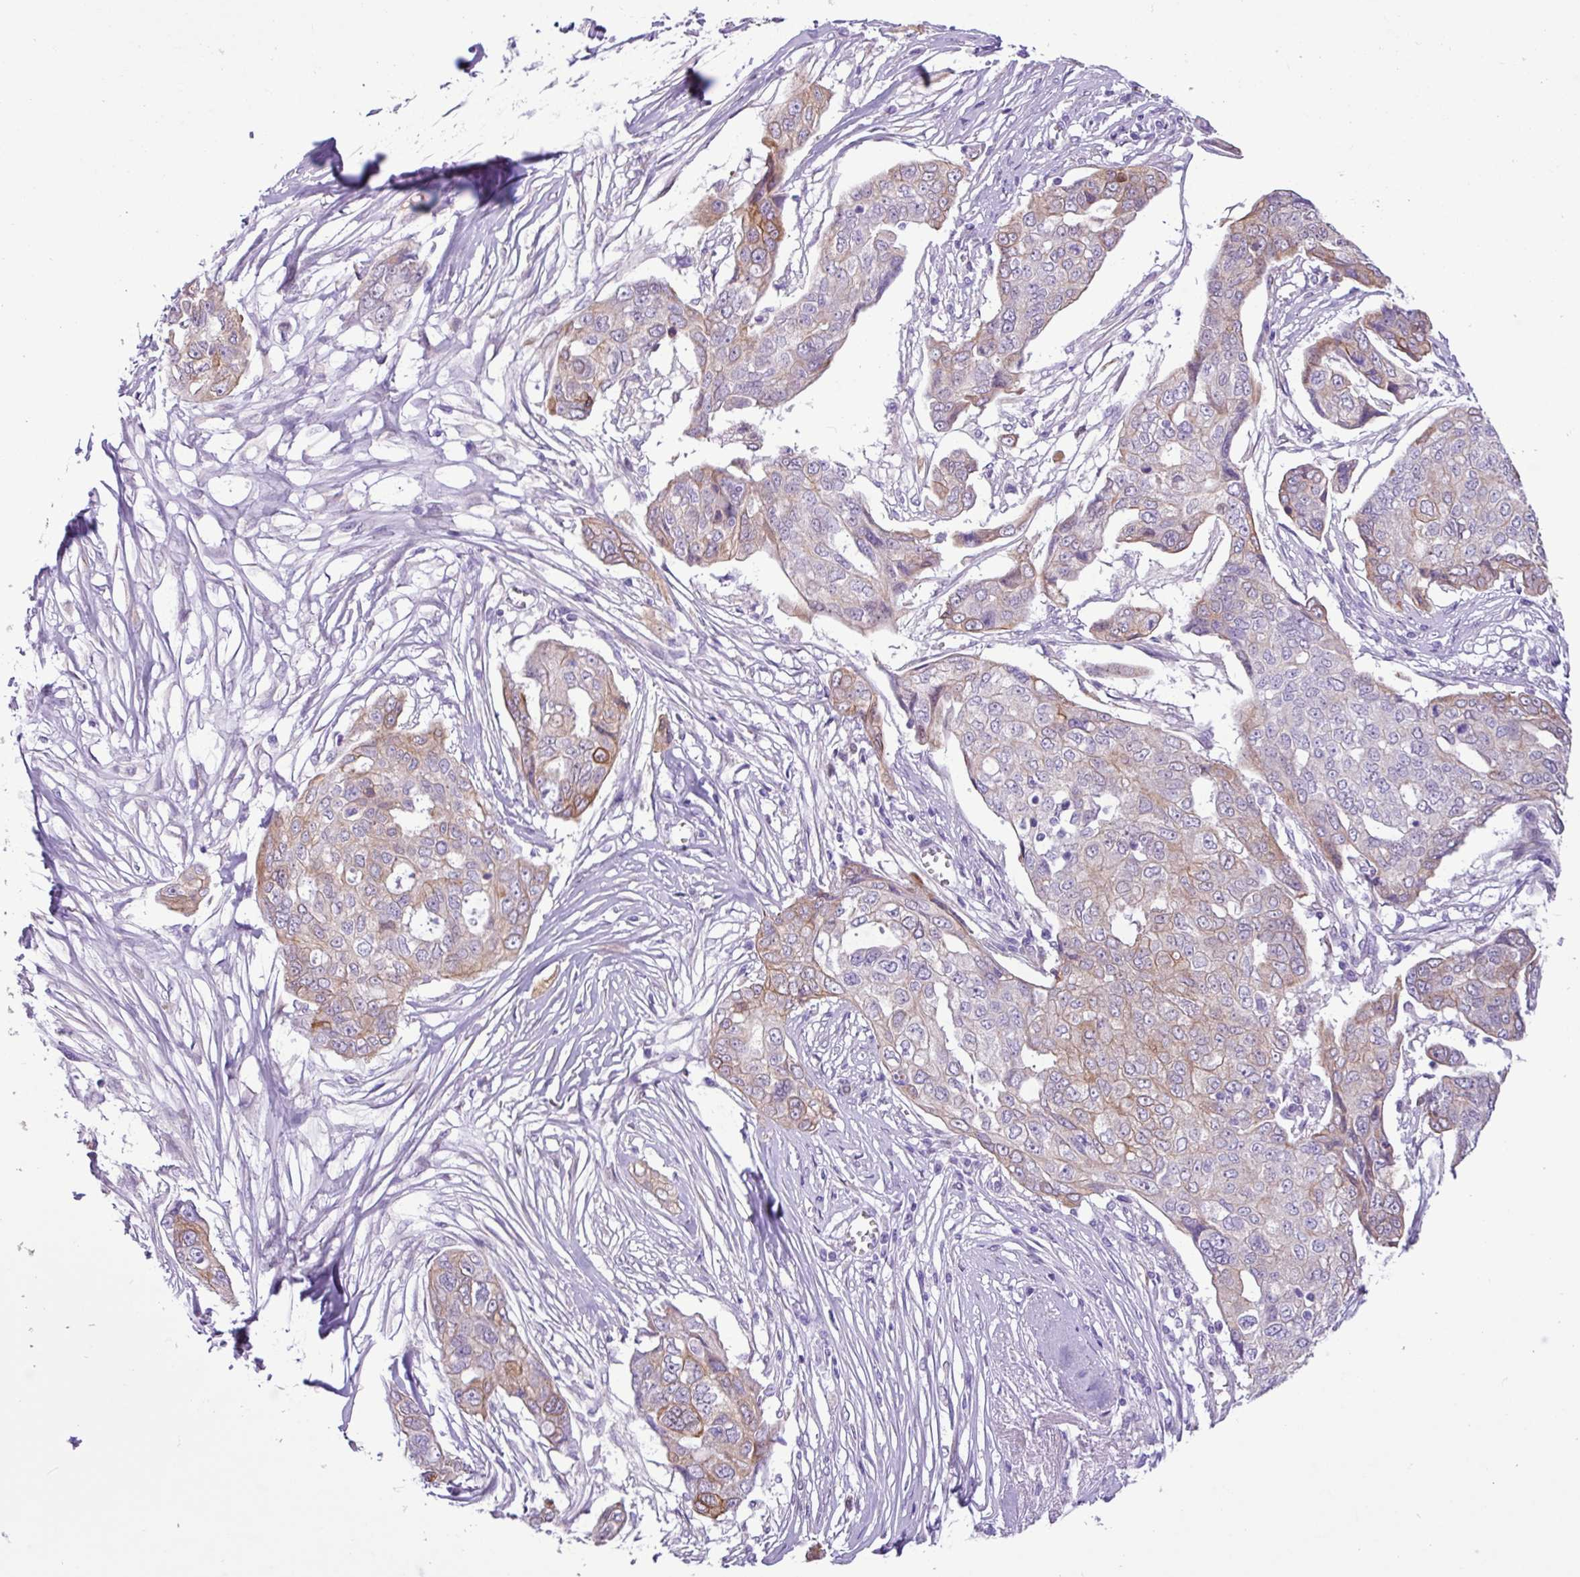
{"staining": {"intensity": "weak", "quantity": "25%-75%", "location": "cytoplasmic/membranous"}, "tissue": "ovarian cancer", "cell_type": "Tumor cells", "image_type": "cancer", "snomed": [{"axis": "morphology", "description": "Carcinoma, endometroid"}, {"axis": "topography", "description": "Ovary"}], "caption": "Protein staining of ovarian endometroid carcinoma tissue demonstrates weak cytoplasmic/membranous staining in about 25%-75% of tumor cells.", "gene": "SLC38A1", "patient": {"sex": "female", "age": 70}}